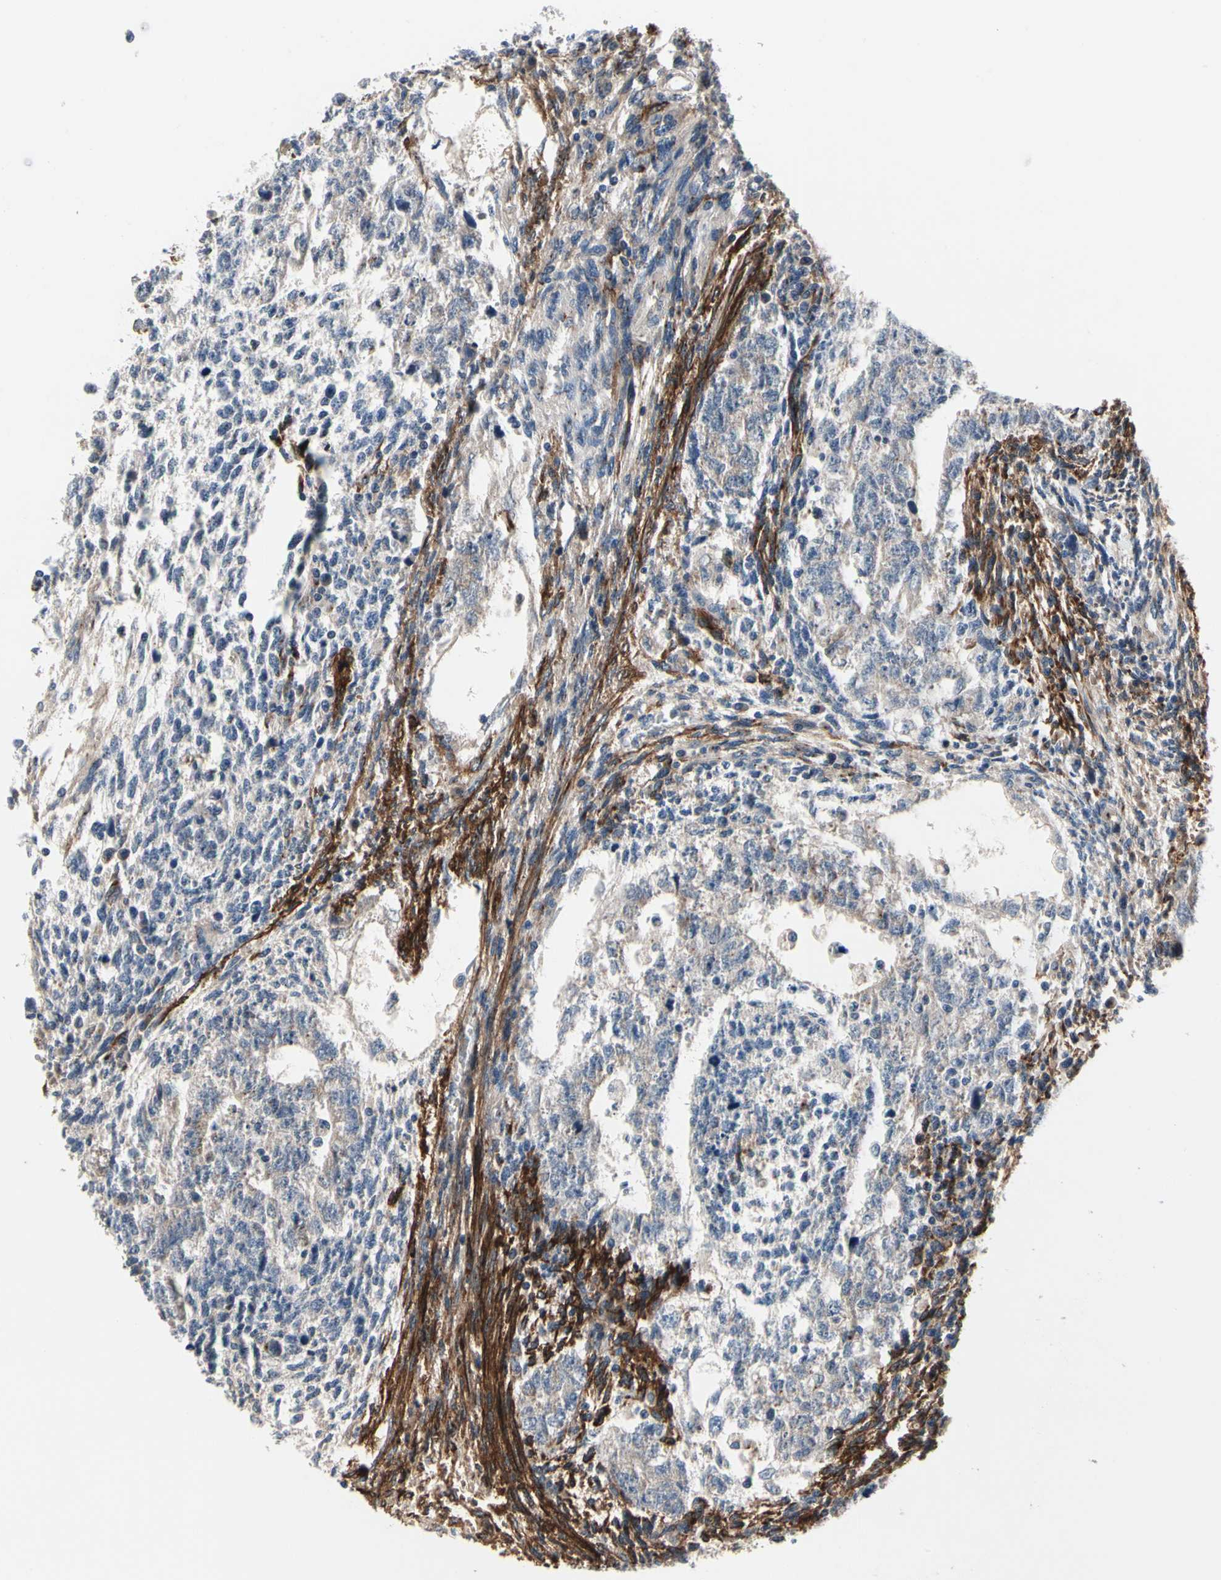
{"staining": {"intensity": "negative", "quantity": "none", "location": "none"}, "tissue": "testis cancer", "cell_type": "Tumor cells", "image_type": "cancer", "snomed": [{"axis": "morphology", "description": "Normal tissue, NOS"}, {"axis": "morphology", "description": "Carcinoma, Embryonal, NOS"}, {"axis": "topography", "description": "Testis"}], "caption": "Immunohistochemistry (IHC) of testis cancer (embryonal carcinoma) reveals no positivity in tumor cells.", "gene": "PRKAR2B", "patient": {"sex": "male", "age": 36}}